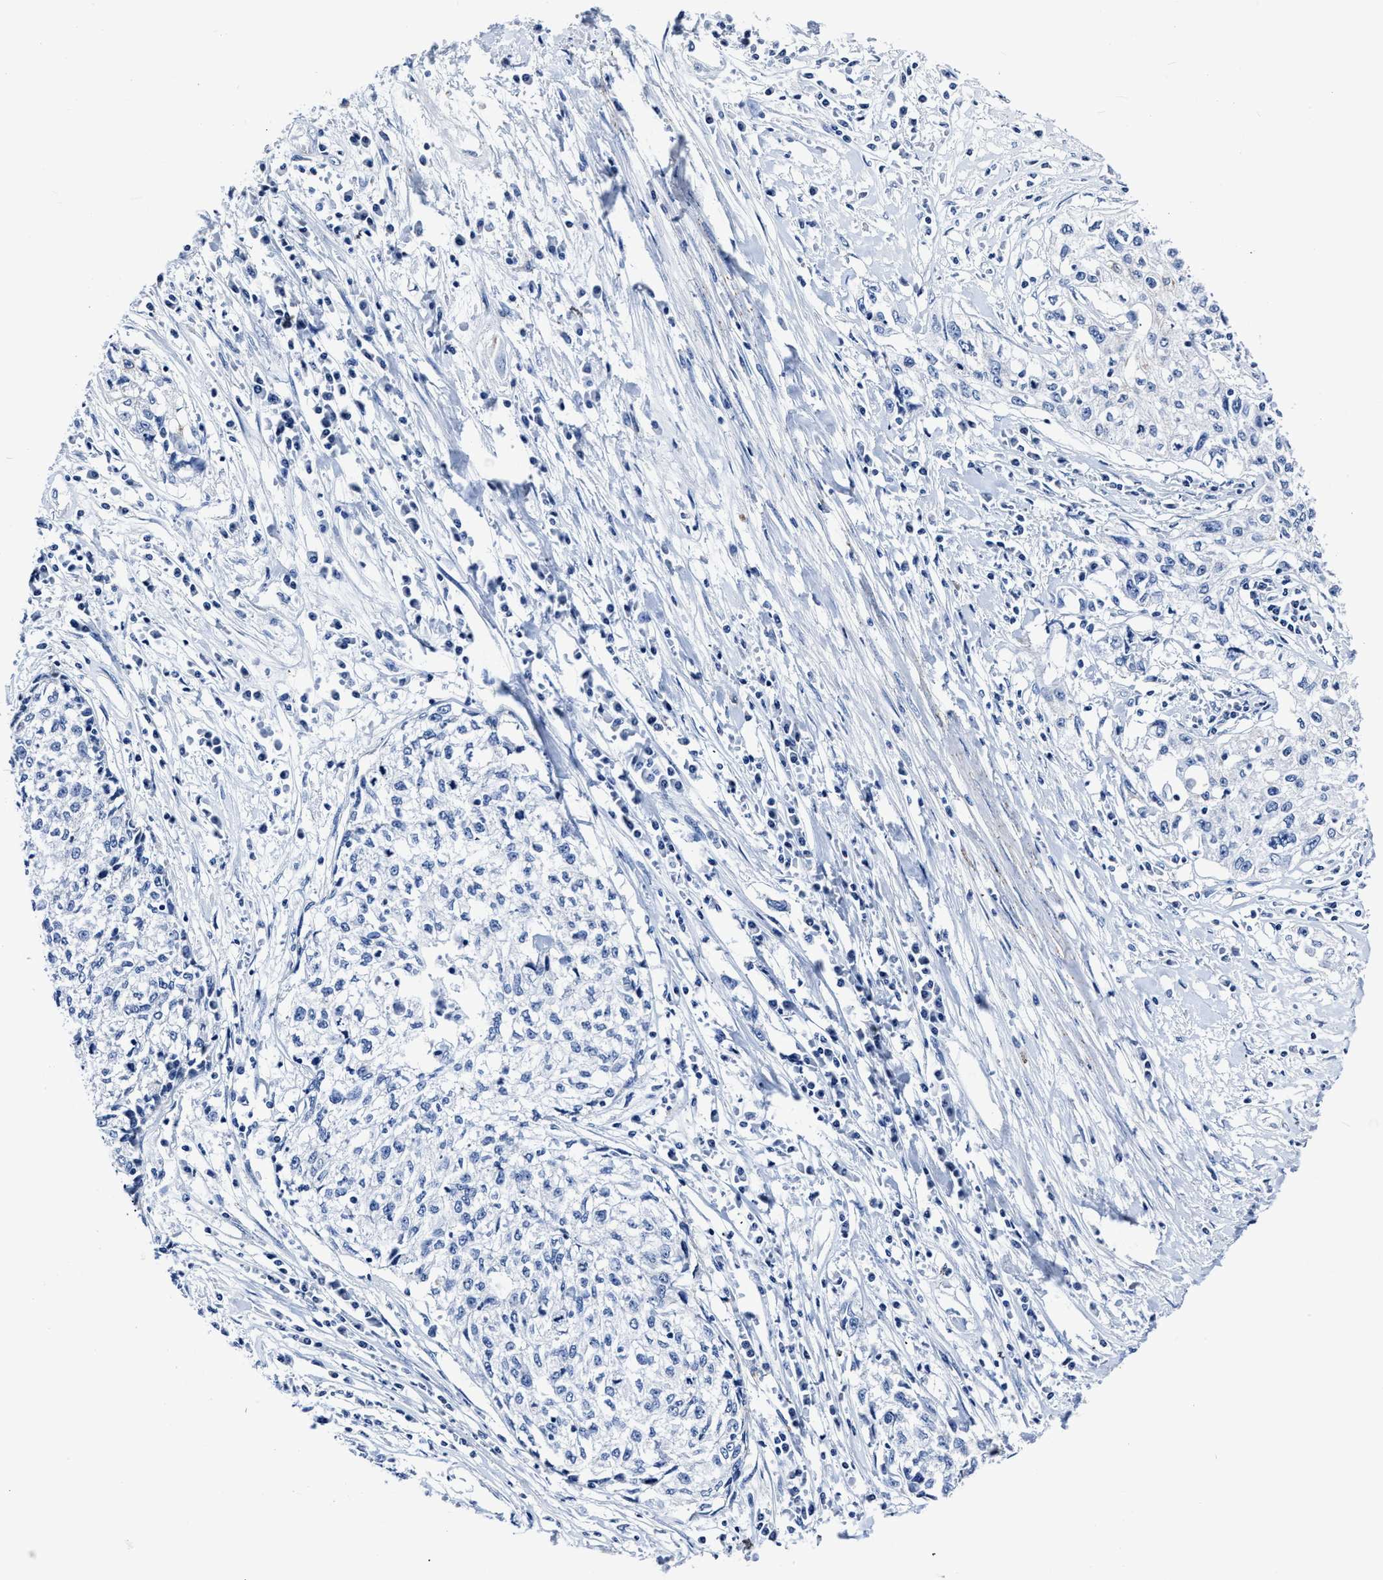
{"staining": {"intensity": "negative", "quantity": "none", "location": "none"}, "tissue": "cervical cancer", "cell_type": "Tumor cells", "image_type": "cancer", "snomed": [{"axis": "morphology", "description": "Squamous cell carcinoma, NOS"}, {"axis": "topography", "description": "Cervix"}], "caption": "Protein analysis of squamous cell carcinoma (cervical) shows no significant expression in tumor cells. (DAB (3,3'-diaminobenzidine) immunohistochemistry with hematoxylin counter stain).", "gene": "KCNMB3", "patient": {"sex": "female", "age": 57}}